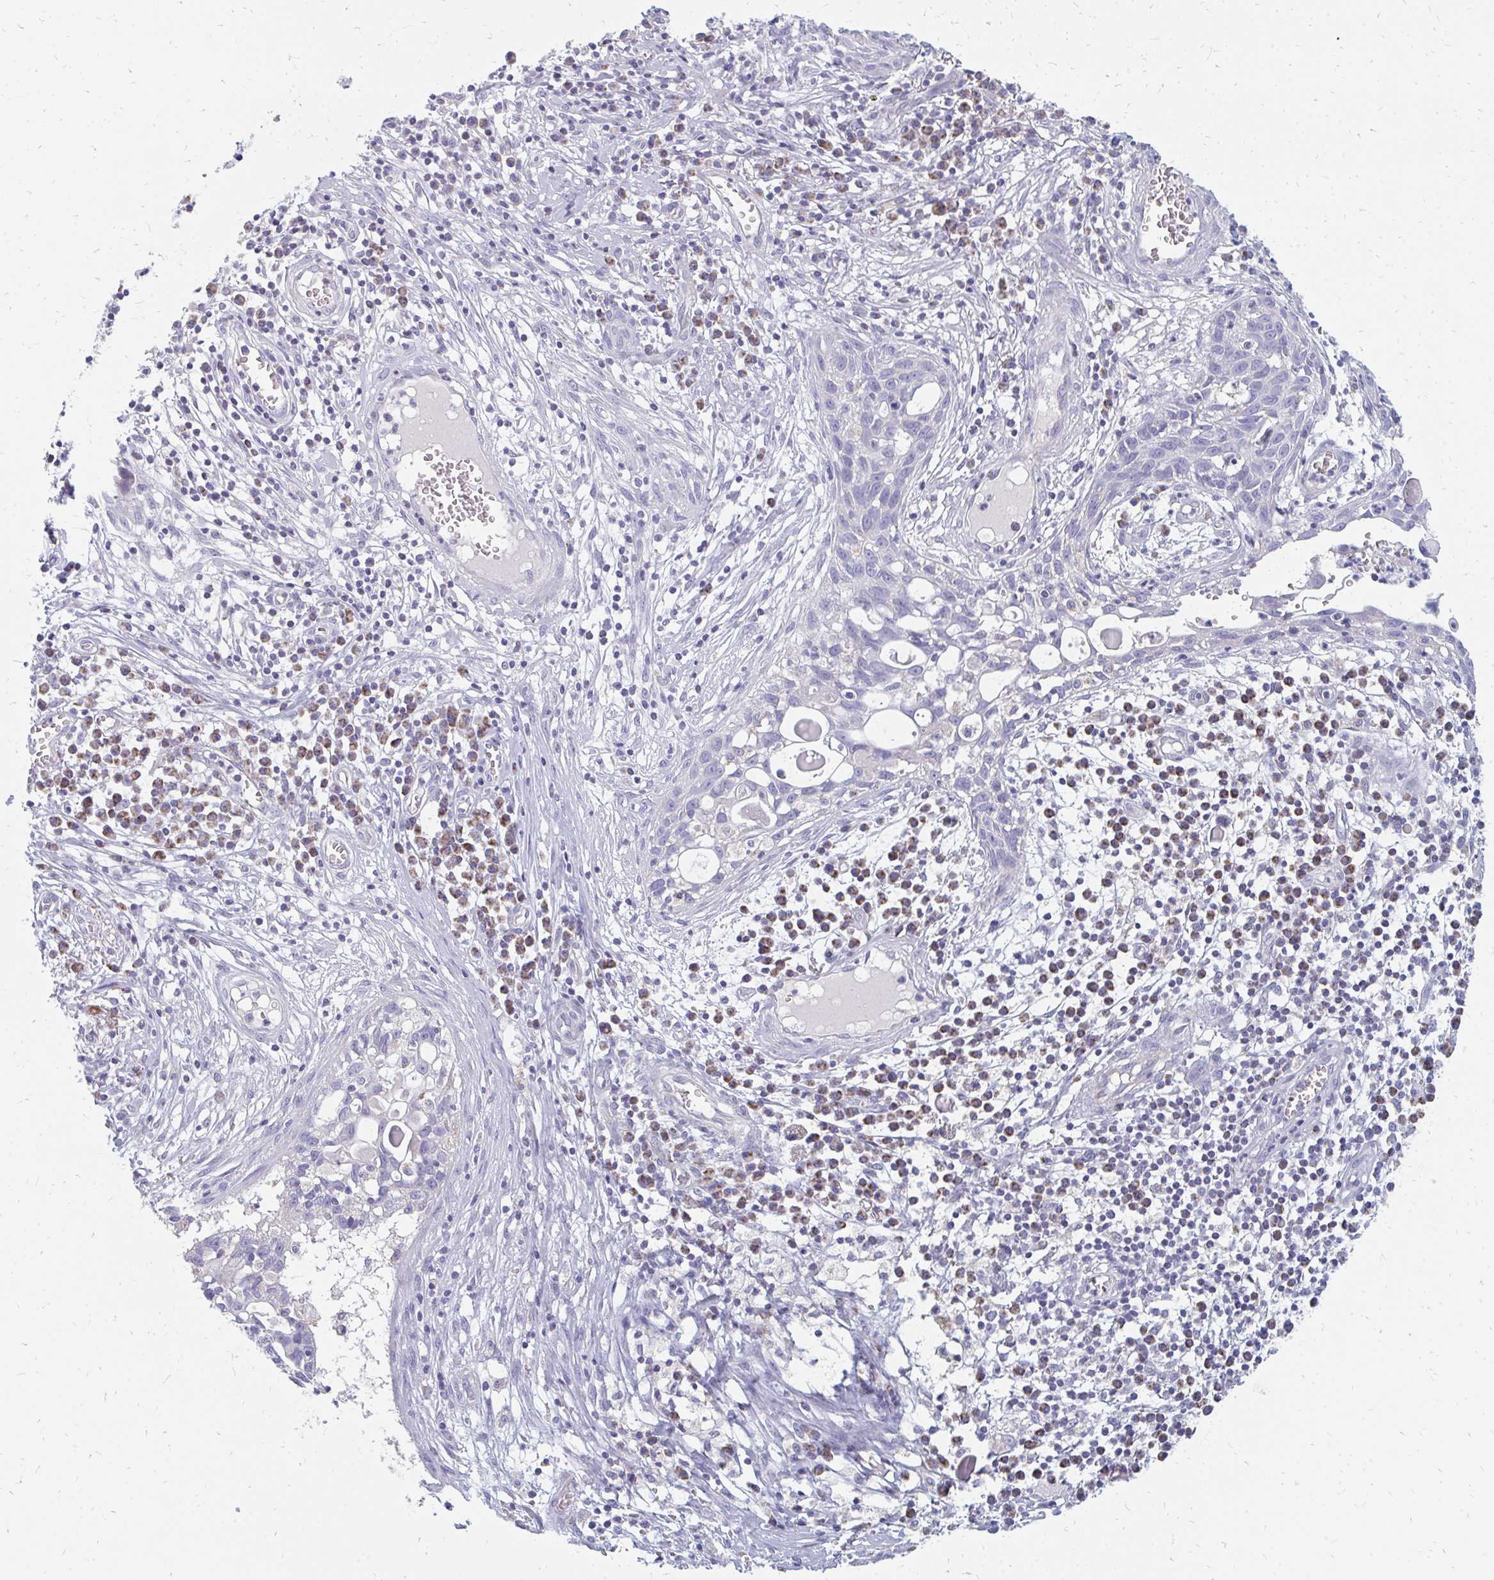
{"staining": {"intensity": "negative", "quantity": "none", "location": "none"}, "tissue": "skin cancer", "cell_type": "Tumor cells", "image_type": "cancer", "snomed": [{"axis": "morphology", "description": "Squamous cell carcinoma, NOS"}, {"axis": "topography", "description": "Skin"}, {"axis": "topography", "description": "Vulva"}], "caption": "This is an IHC histopathology image of human squamous cell carcinoma (skin). There is no staining in tumor cells.", "gene": "OR10V1", "patient": {"sex": "female", "age": 83}}